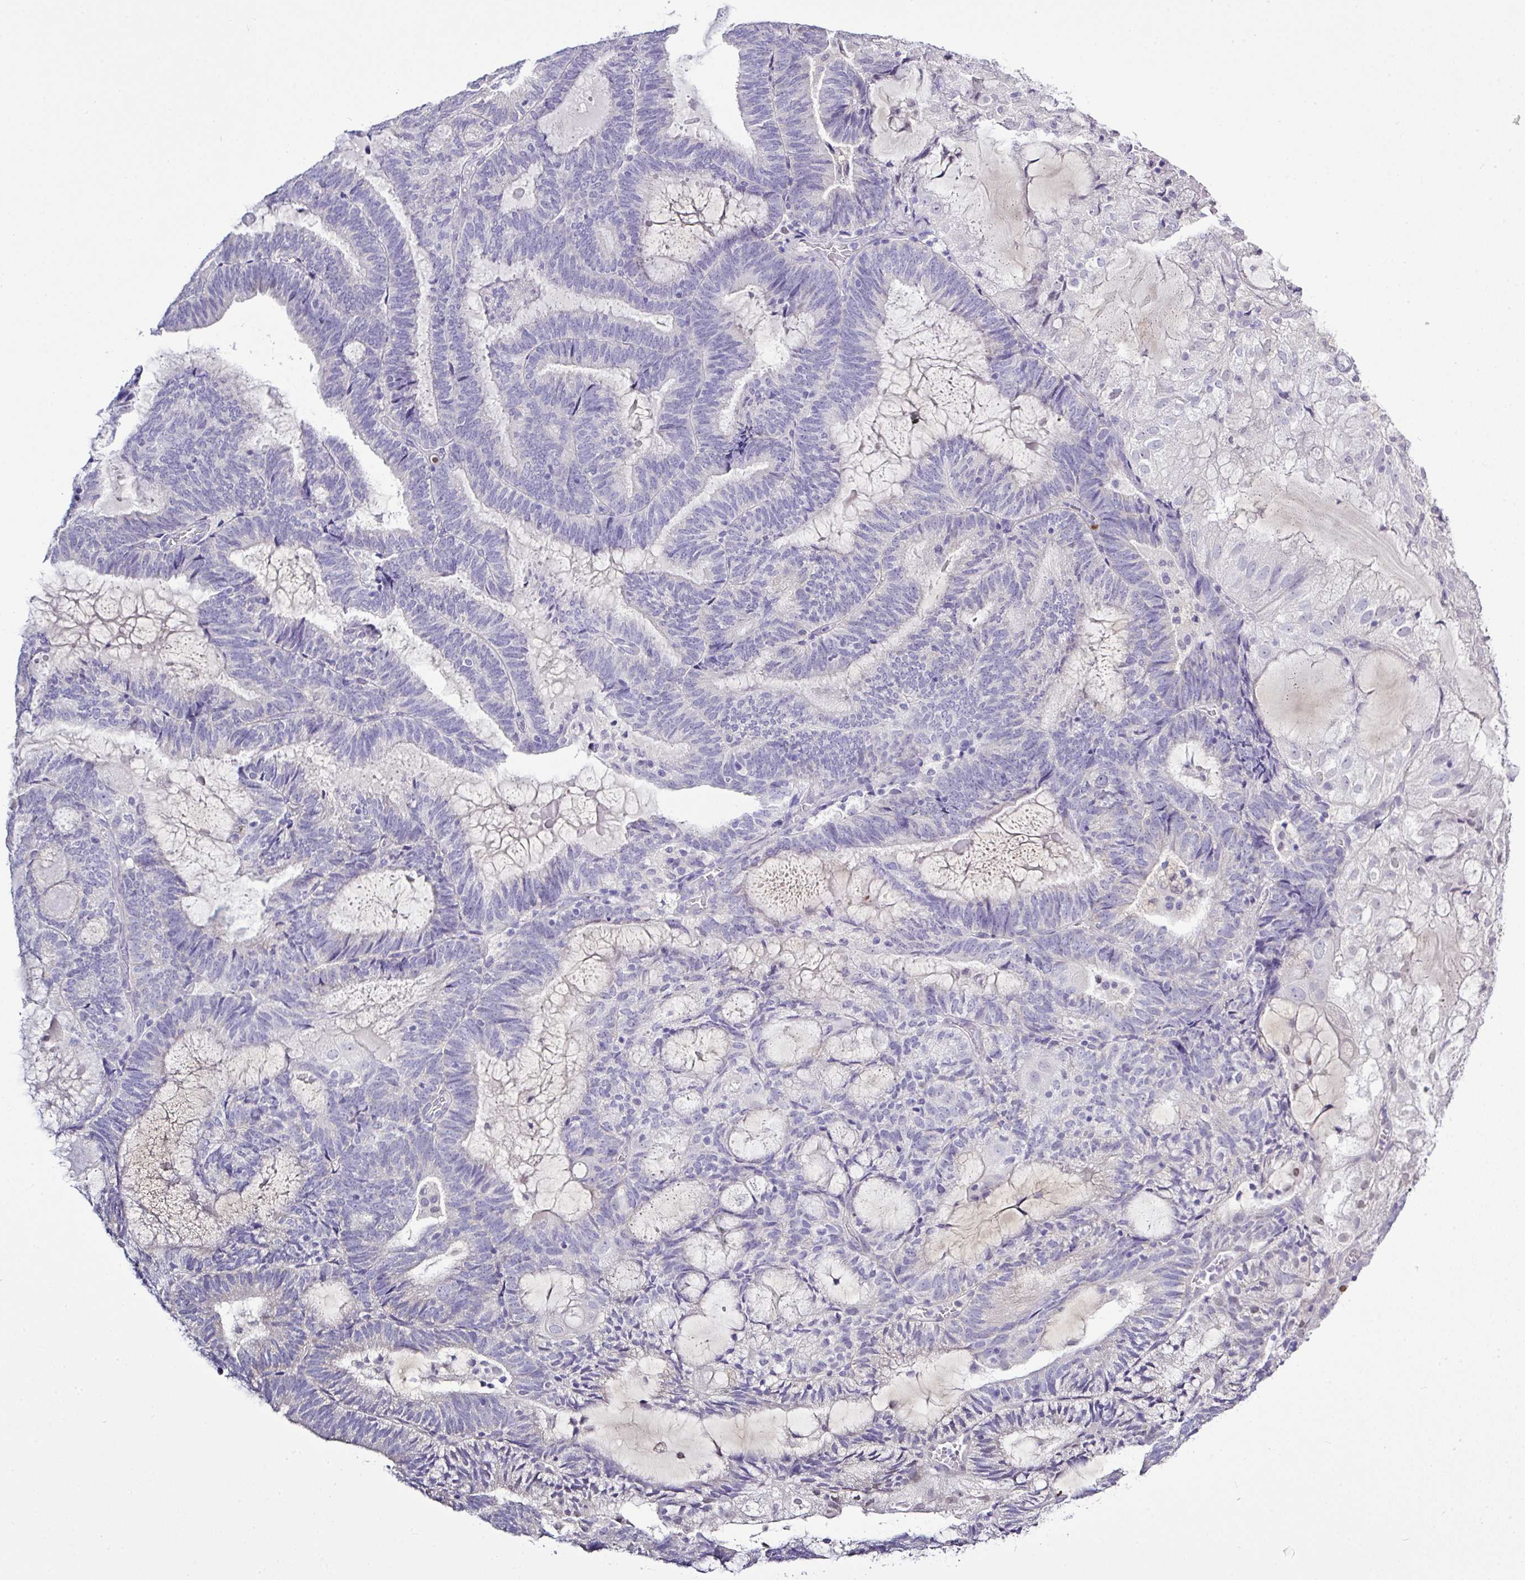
{"staining": {"intensity": "negative", "quantity": "none", "location": "none"}, "tissue": "endometrial cancer", "cell_type": "Tumor cells", "image_type": "cancer", "snomed": [{"axis": "morphology", "description": "Adenocarcinoma, NOS"}, {"axis": "topography", "description": "Endometrium"}], "caption": "DAB immunohistochemical staining of human endometrial cancer reveals no significant expression in tumor cells.", "gene": "BCL11A", "patient": {"sex": "female", "age": 81}}